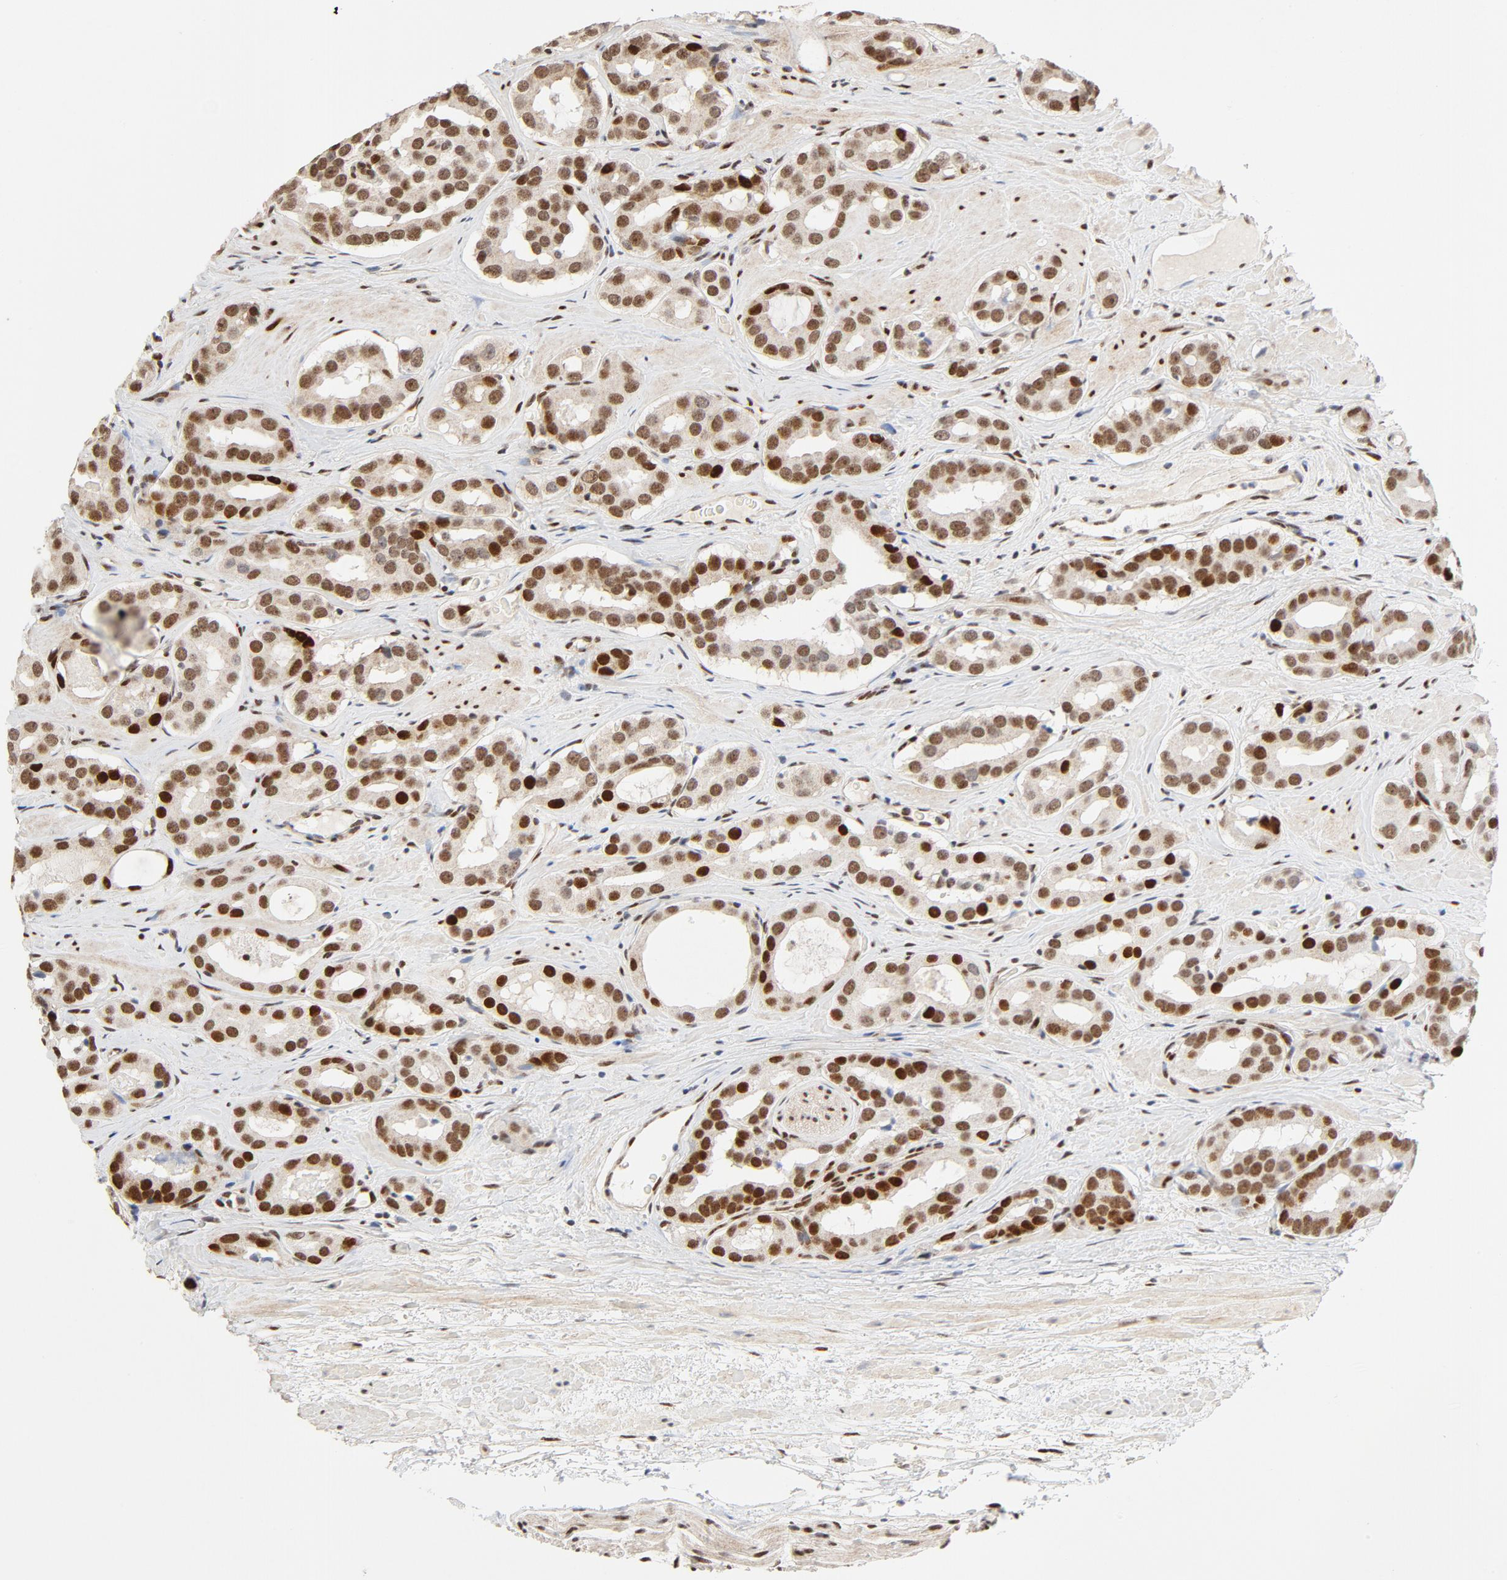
{"staining": {"intensity": "strong", "quantity": ">75%", "location": "nuclear"}, "tissue": "prostate cancer", "cell_type": "Tumor cells", "image_type": "cancer", "snomed": [{"axis": "morphology", "description": "Adenocarcinoma, Low grade"}, {"axis": "topography", "description": "Prostate"}], "caption": "Protein expression analysis of prostate adenocarcinoma (low-grade) exhibits strong nuclear positivity in approximately >75% of tumor cells. (DAB IHC with brightfield microscopy, high magnification).", "gene": "GTF2I", "patient": {"sex": "male", "age": 59}}